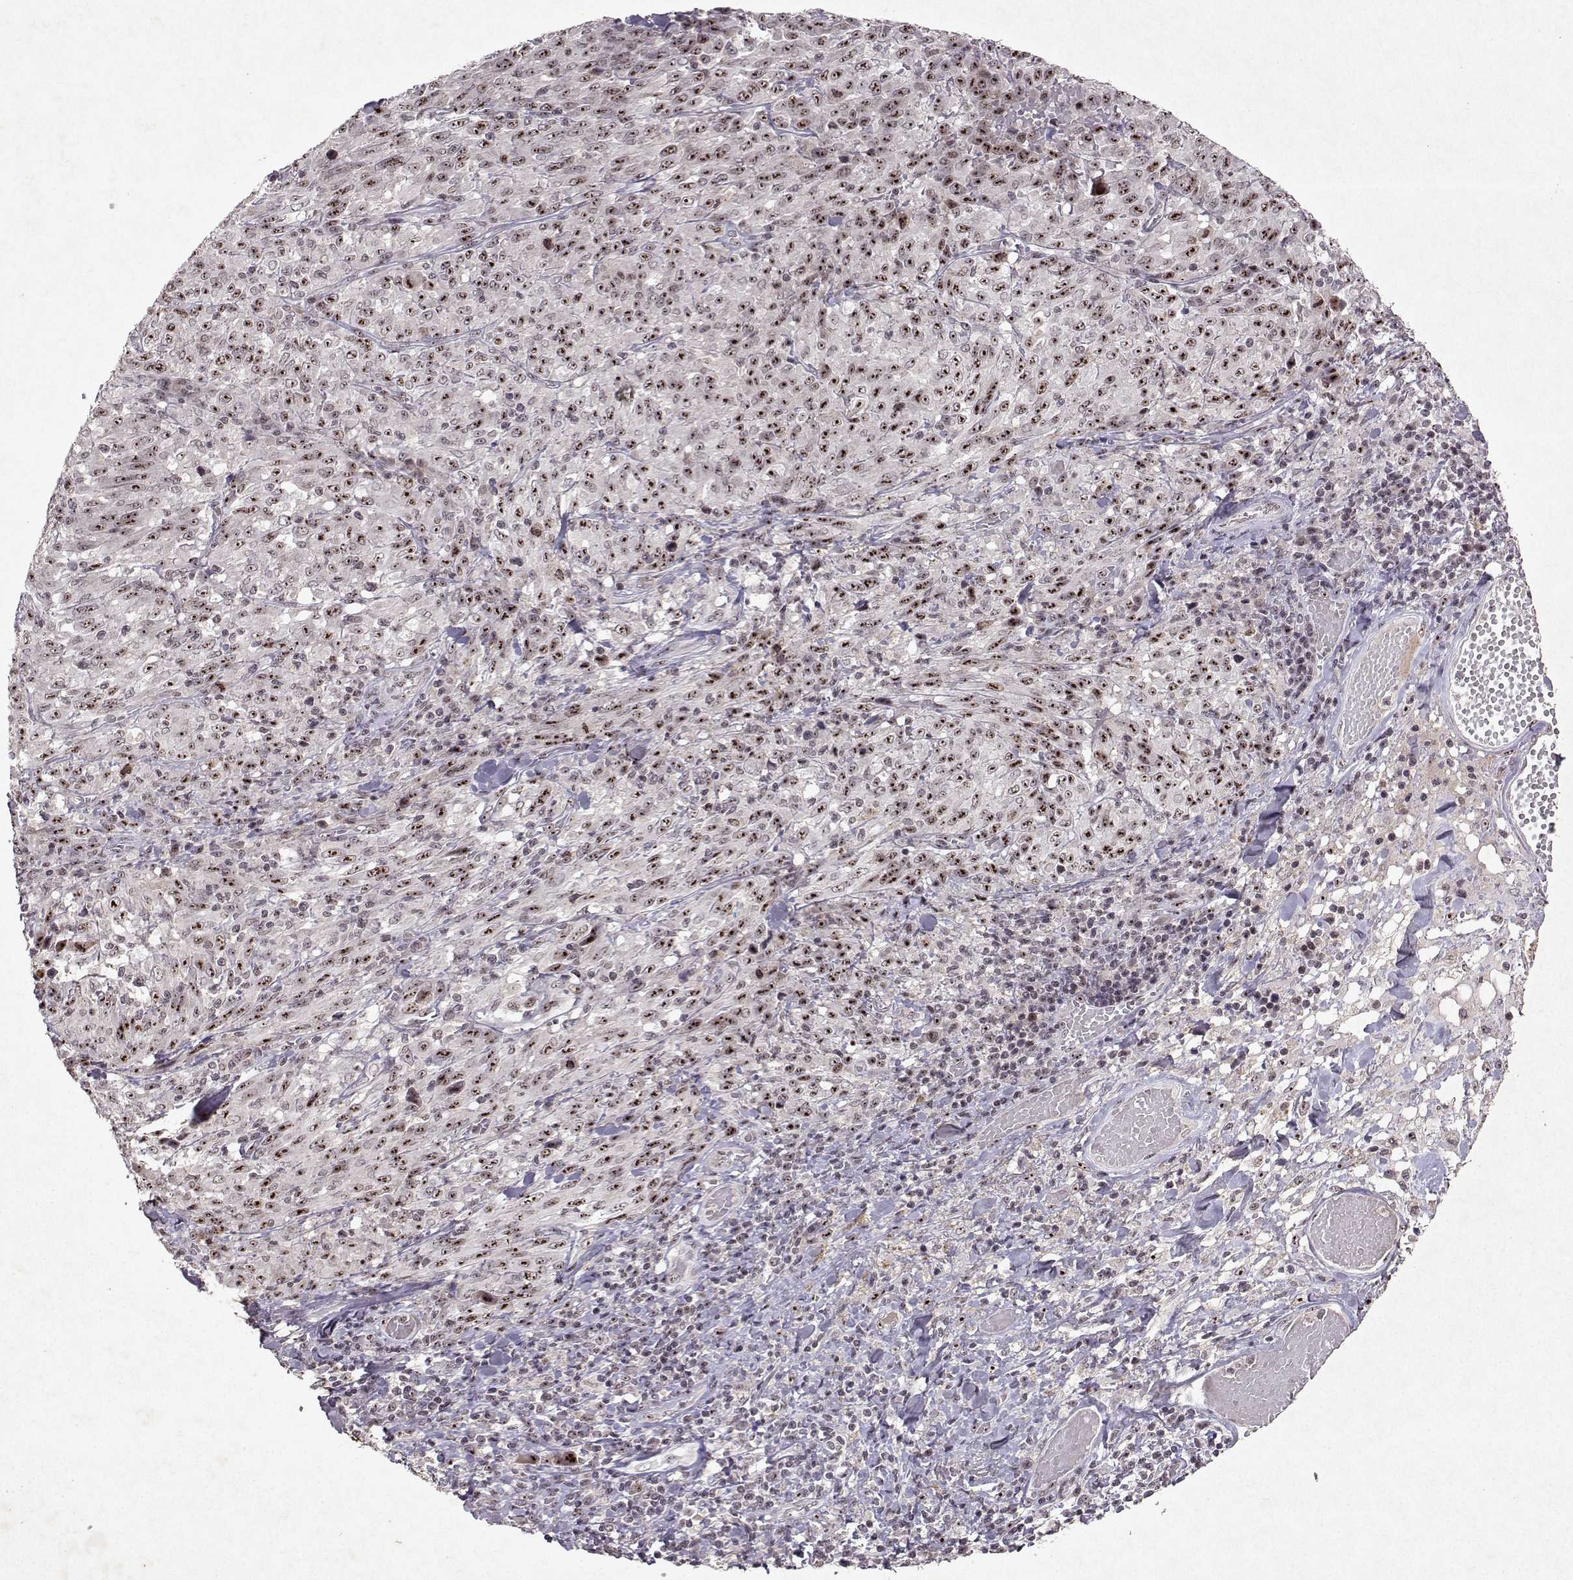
{"staining": {"intensity": "strong", "quantity": ">75%", "location": "nuclear"}, "tissue": "melanoma", "cell_type": "Tumor cells", "image_type": "cancer", "snomed": [{"axis": "morphology", "description": "Malignant melanoma, NOS"}, {"axis": "topography", "description": "Skin"}], "caption": "Melanoma was stained to show a protein in brown. There is high levels of strong nuclear positivity in about >75% of tumor cells.", "gene": "DDX56", "patient": {"sex": "female", "age": 91}}